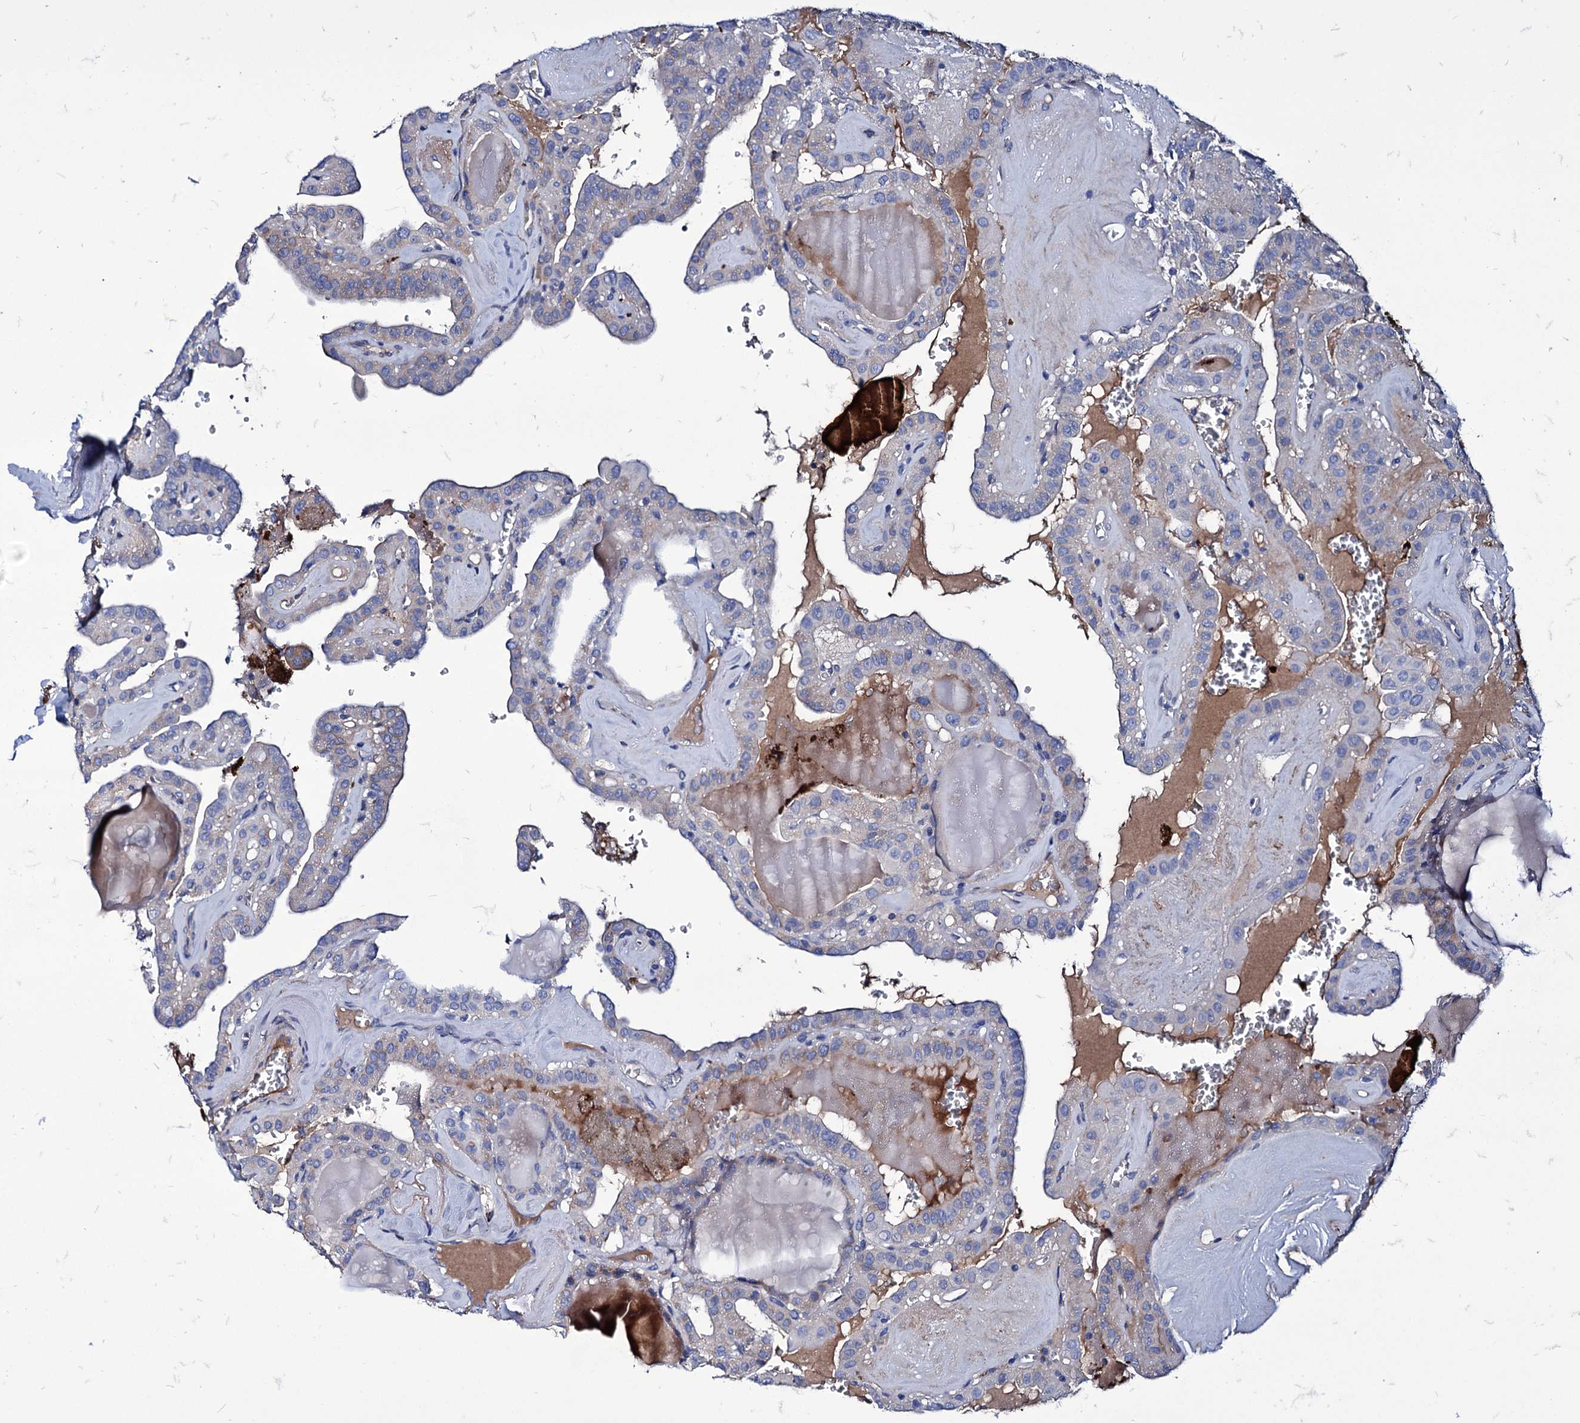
{"staining": {"intensity": "negative", "quantity": "none", "location": "none"}, "tissue": "thyroid cancer", "cell_type": "Tumor cells", "image_type": "cancer", "snomed": [{"axis": "morphology", "description": "Papillary adenocarcinoma, NOS"}, {"axis": "topography", "description": "Thyroid gland"}], "caption": "A micrograph of thyroid papillary adenocarcinoma stained for a protein shows no brown staining in tumor cells.", "gene": "AXL", "patient": {"sex": "male", "age": 52}}